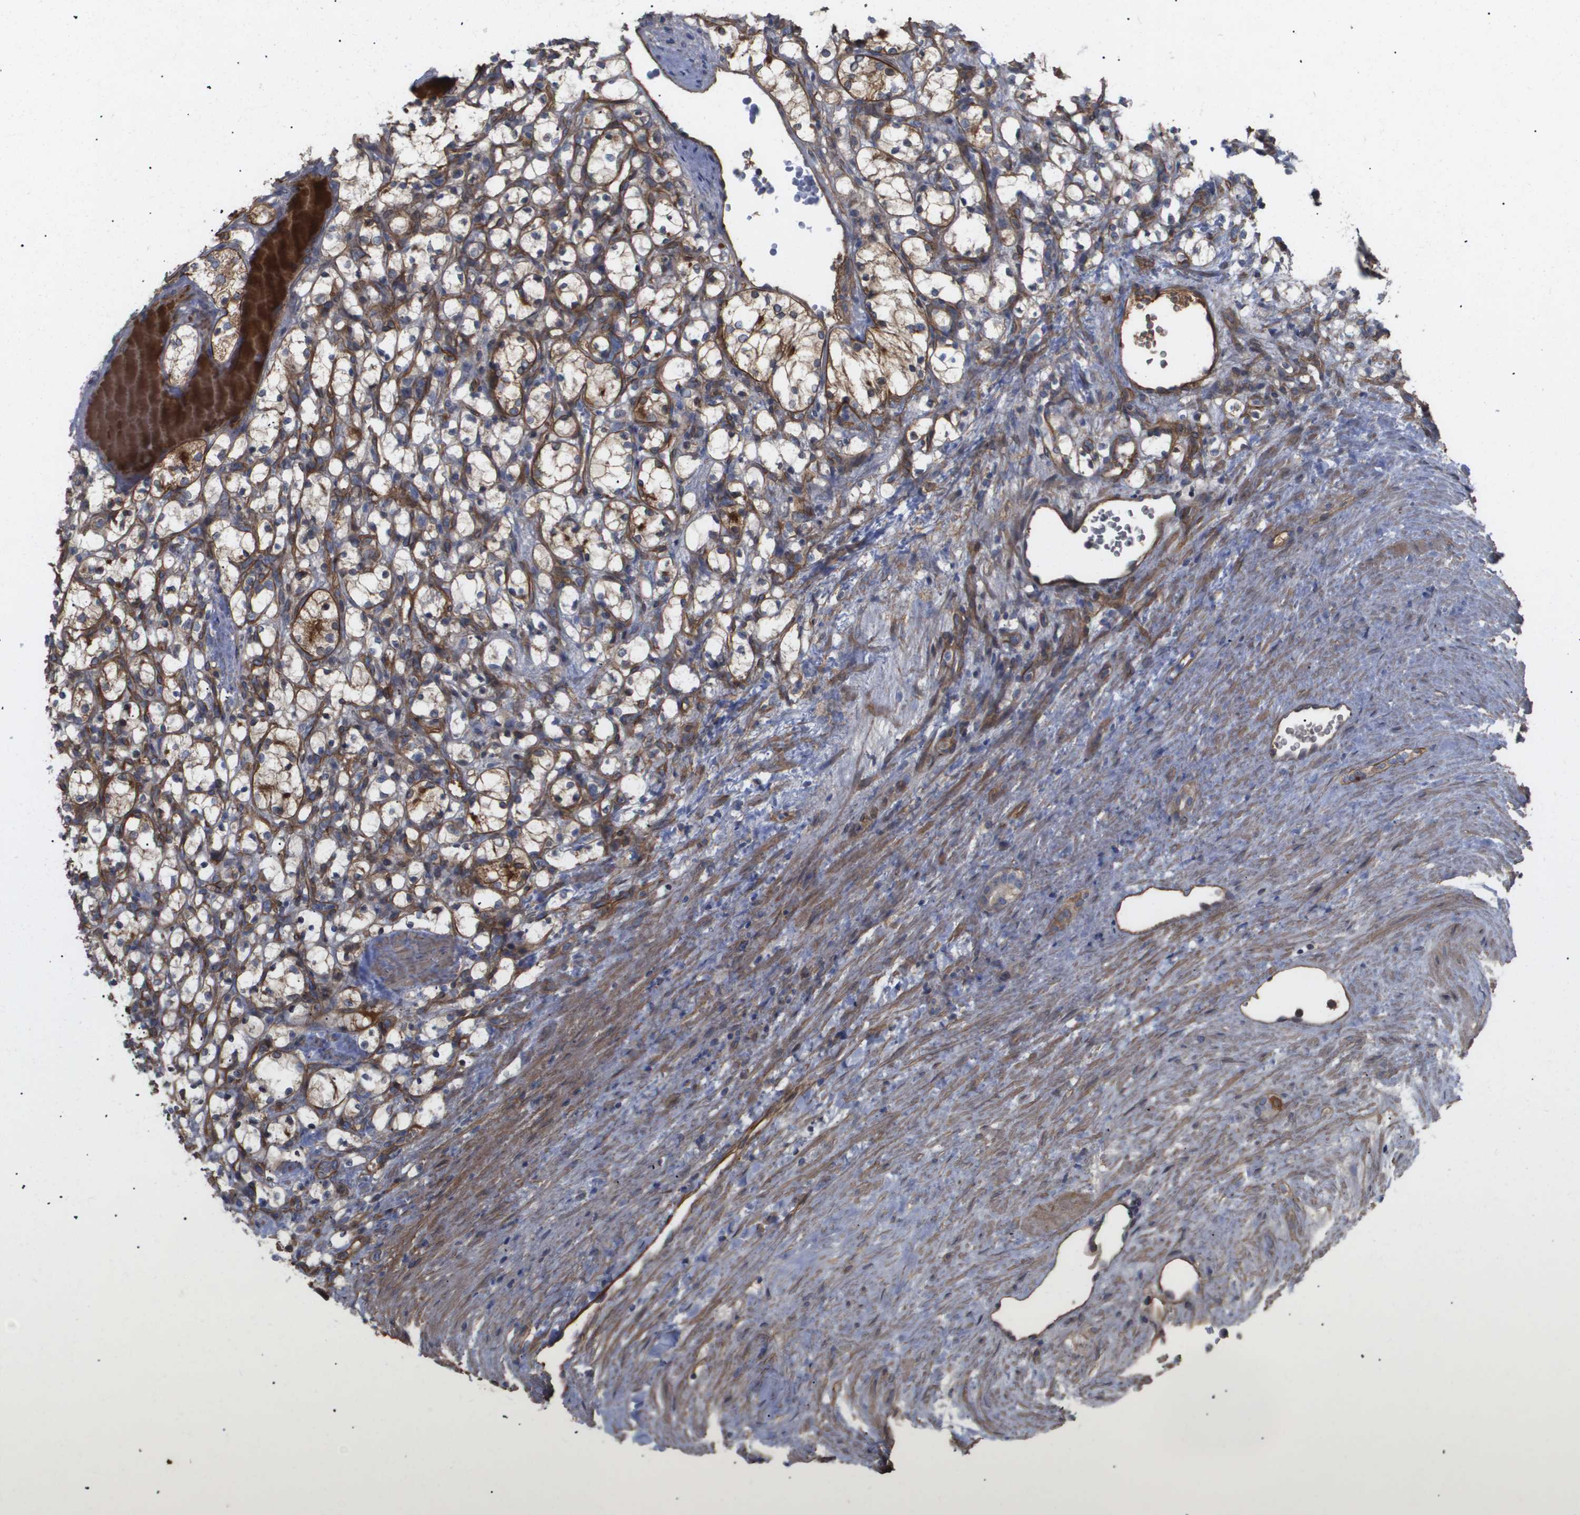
{"staining": {"intensity": "weak", "quantity": ">75%", "location": "cytoplasmic/membranous"}, "tissue": "renal cancer", "cell_type": "Tumor cells", "image_type": "cancer", "snomed": [{"axis": "morphology", "description": "Adenocarcinoma, NOS"}, {"axis": "topography", "description": "Kidney"}], "caption": "Human renal cancer stained with a protein marker demonstrates weak staining in tumor cells.", "gene": "TNS1", "patient": {"sex": "female", "age": 69}}